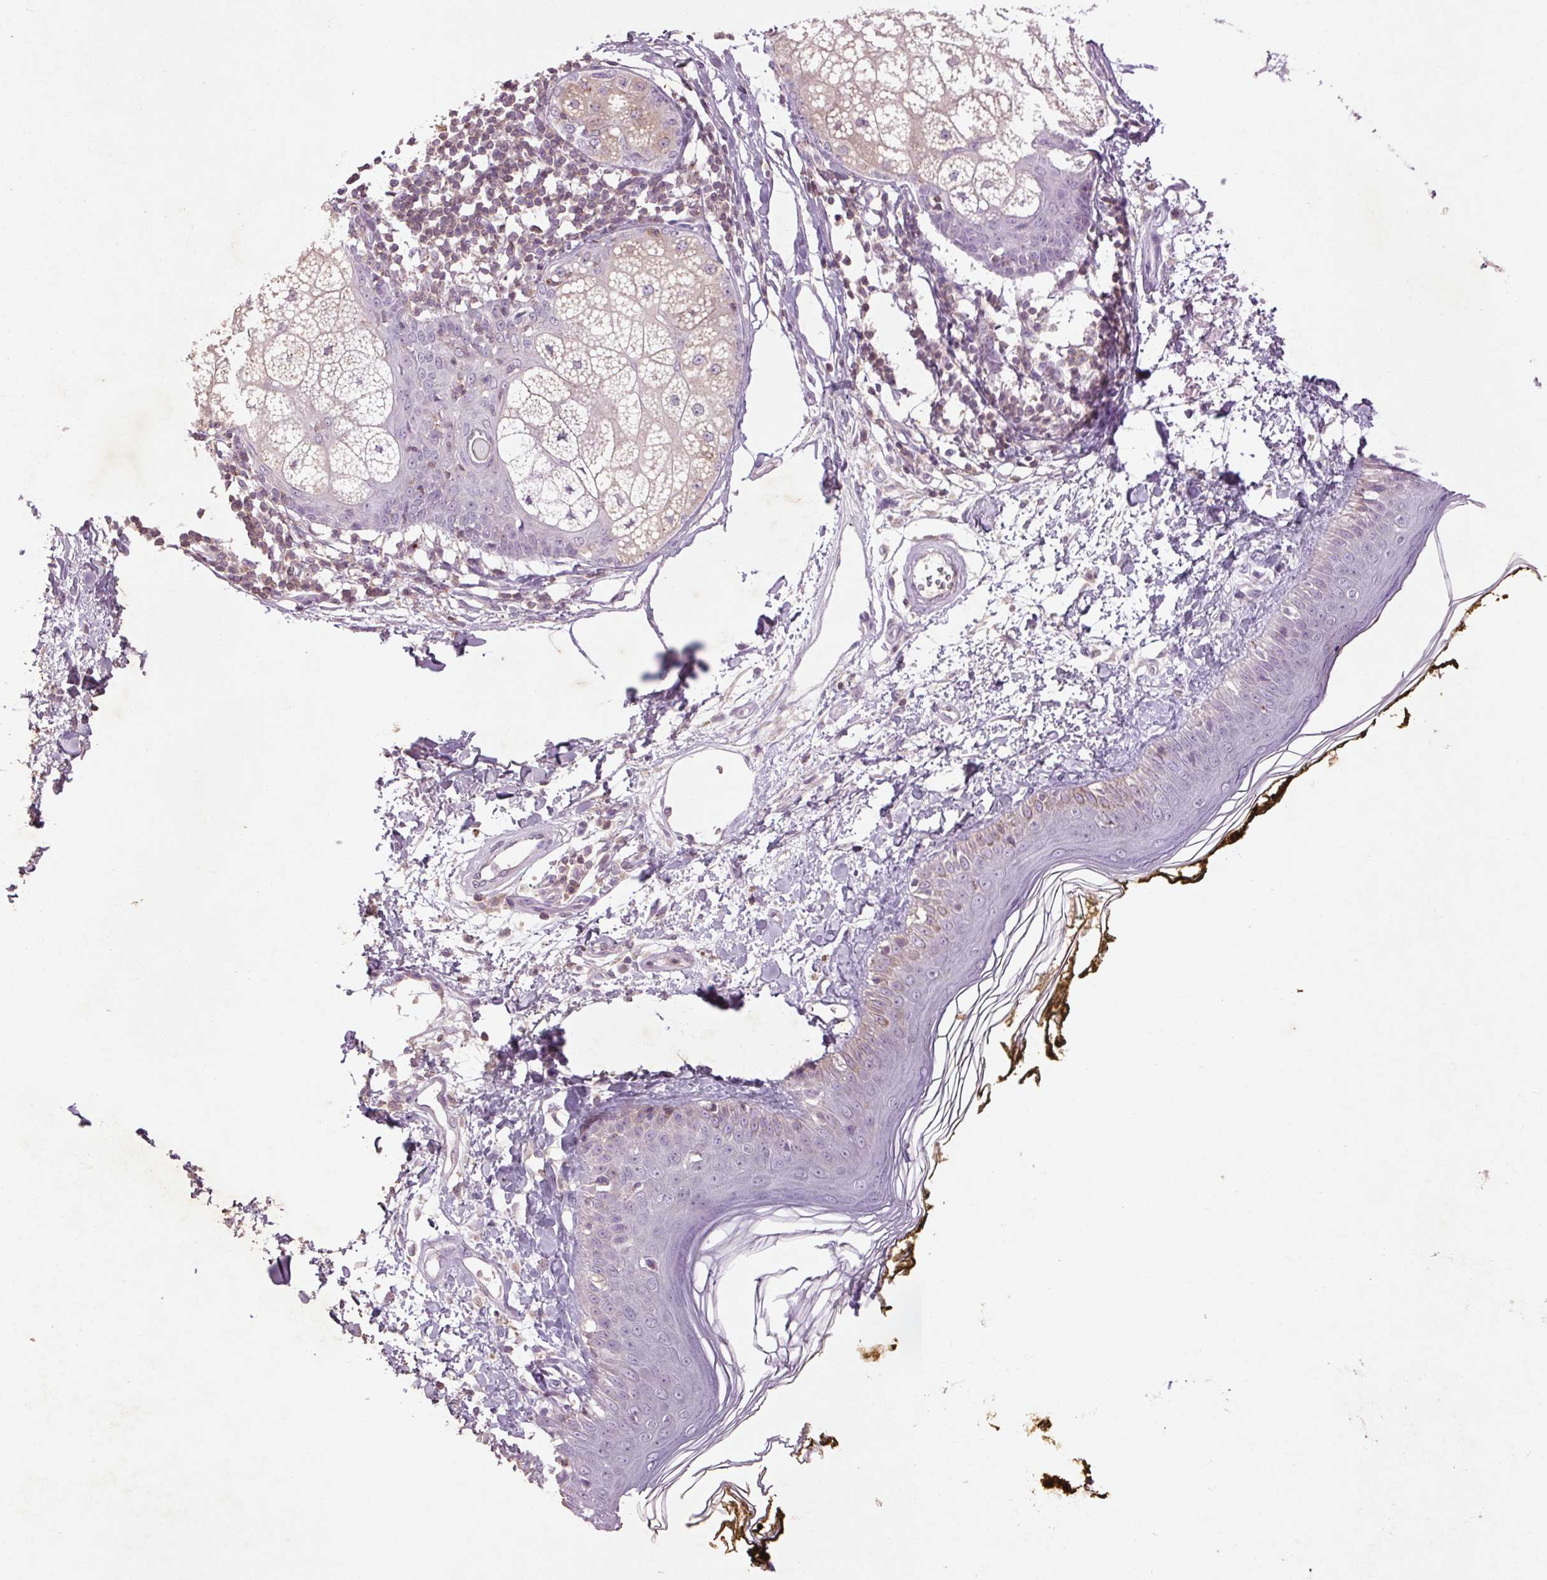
{"staining": {"intensity": "negative", "quantity": "none", "location": "none"}, "tissue": "skin", "cell_type": "Fibroblasts", "image_type": "normal", "snomed": [{"axis": "morphology", "description": "Normal tissue, NOS"}, {"axis": "topography", "description": "Skin"}], "caption": "This is an immunohistochemistry histopathology image of normal skin. There is no positivity in fibroblasts.", "gene": "FNDC7", "patient": {"sex": "male", "age": 76}}